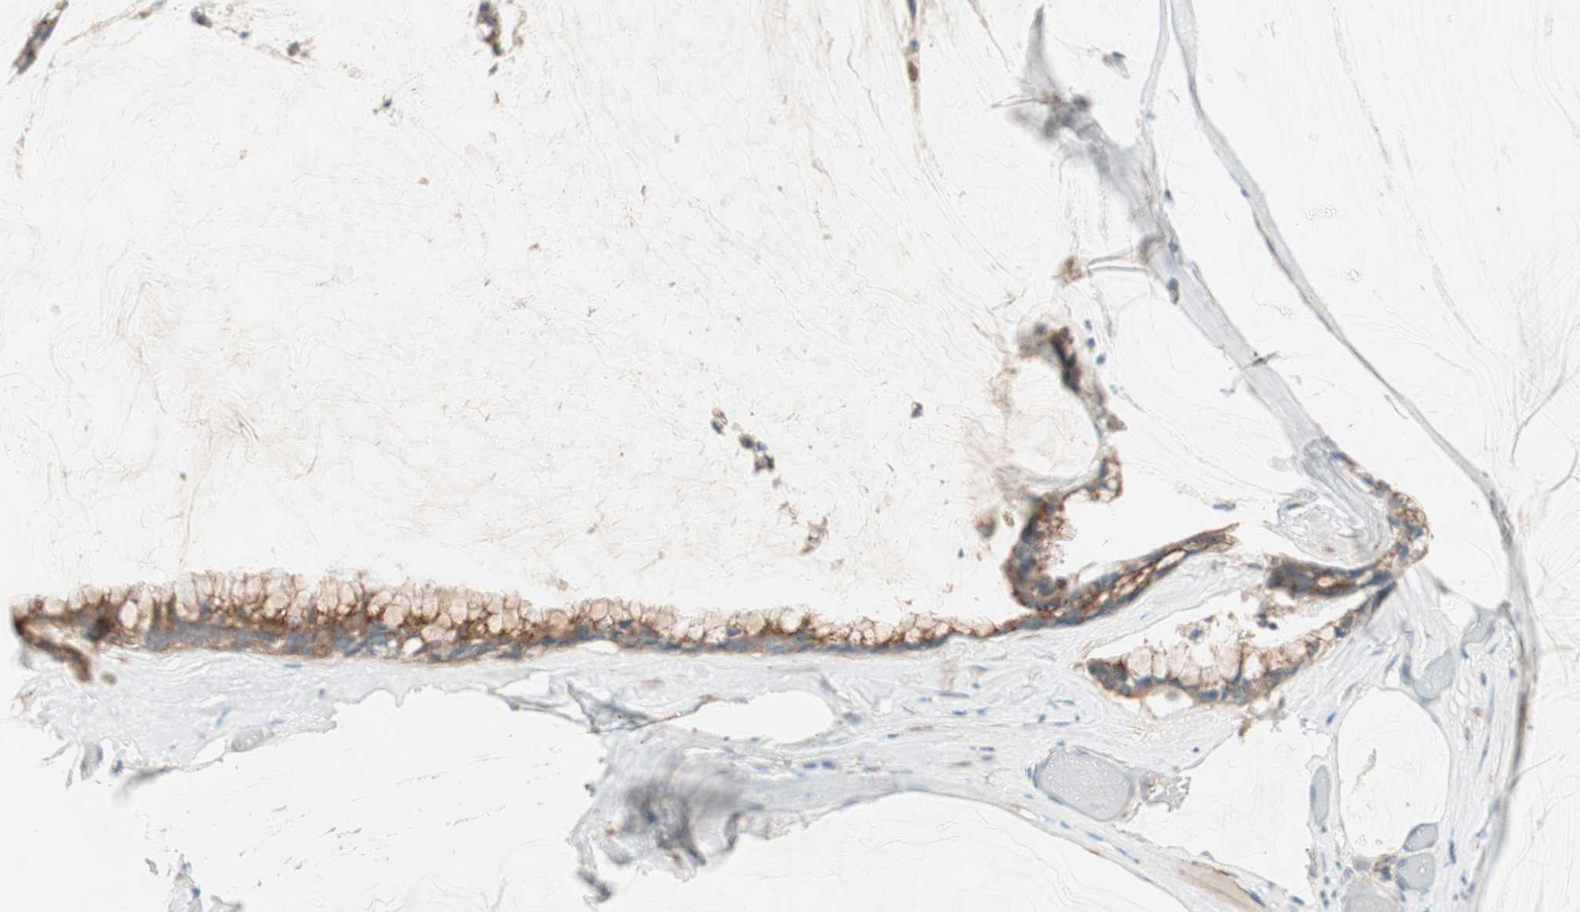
{"staining": {"intensity": "strong", "quantity": ">75%", "location": "cytoplasmic/membranous"}, "tissue": "ovarian cancer", "cell_type": "Tumor cells", "image_type": "cancer", "snomed": [{"axis": "morphology", "description": "Cystadenocarcinoma, mucinous, NOS"}, {"axis": "topography", "description": "Ovary"}], "caption": "Brown immunohistochemical staining in human ovarian mucinous cystadenocarcinoma displays strong cytoplasmic/membranous positivity in approximately >75% of tumor cells.", "gene": "SEC16A", "patient": {"sex": "female", "age": 39}}